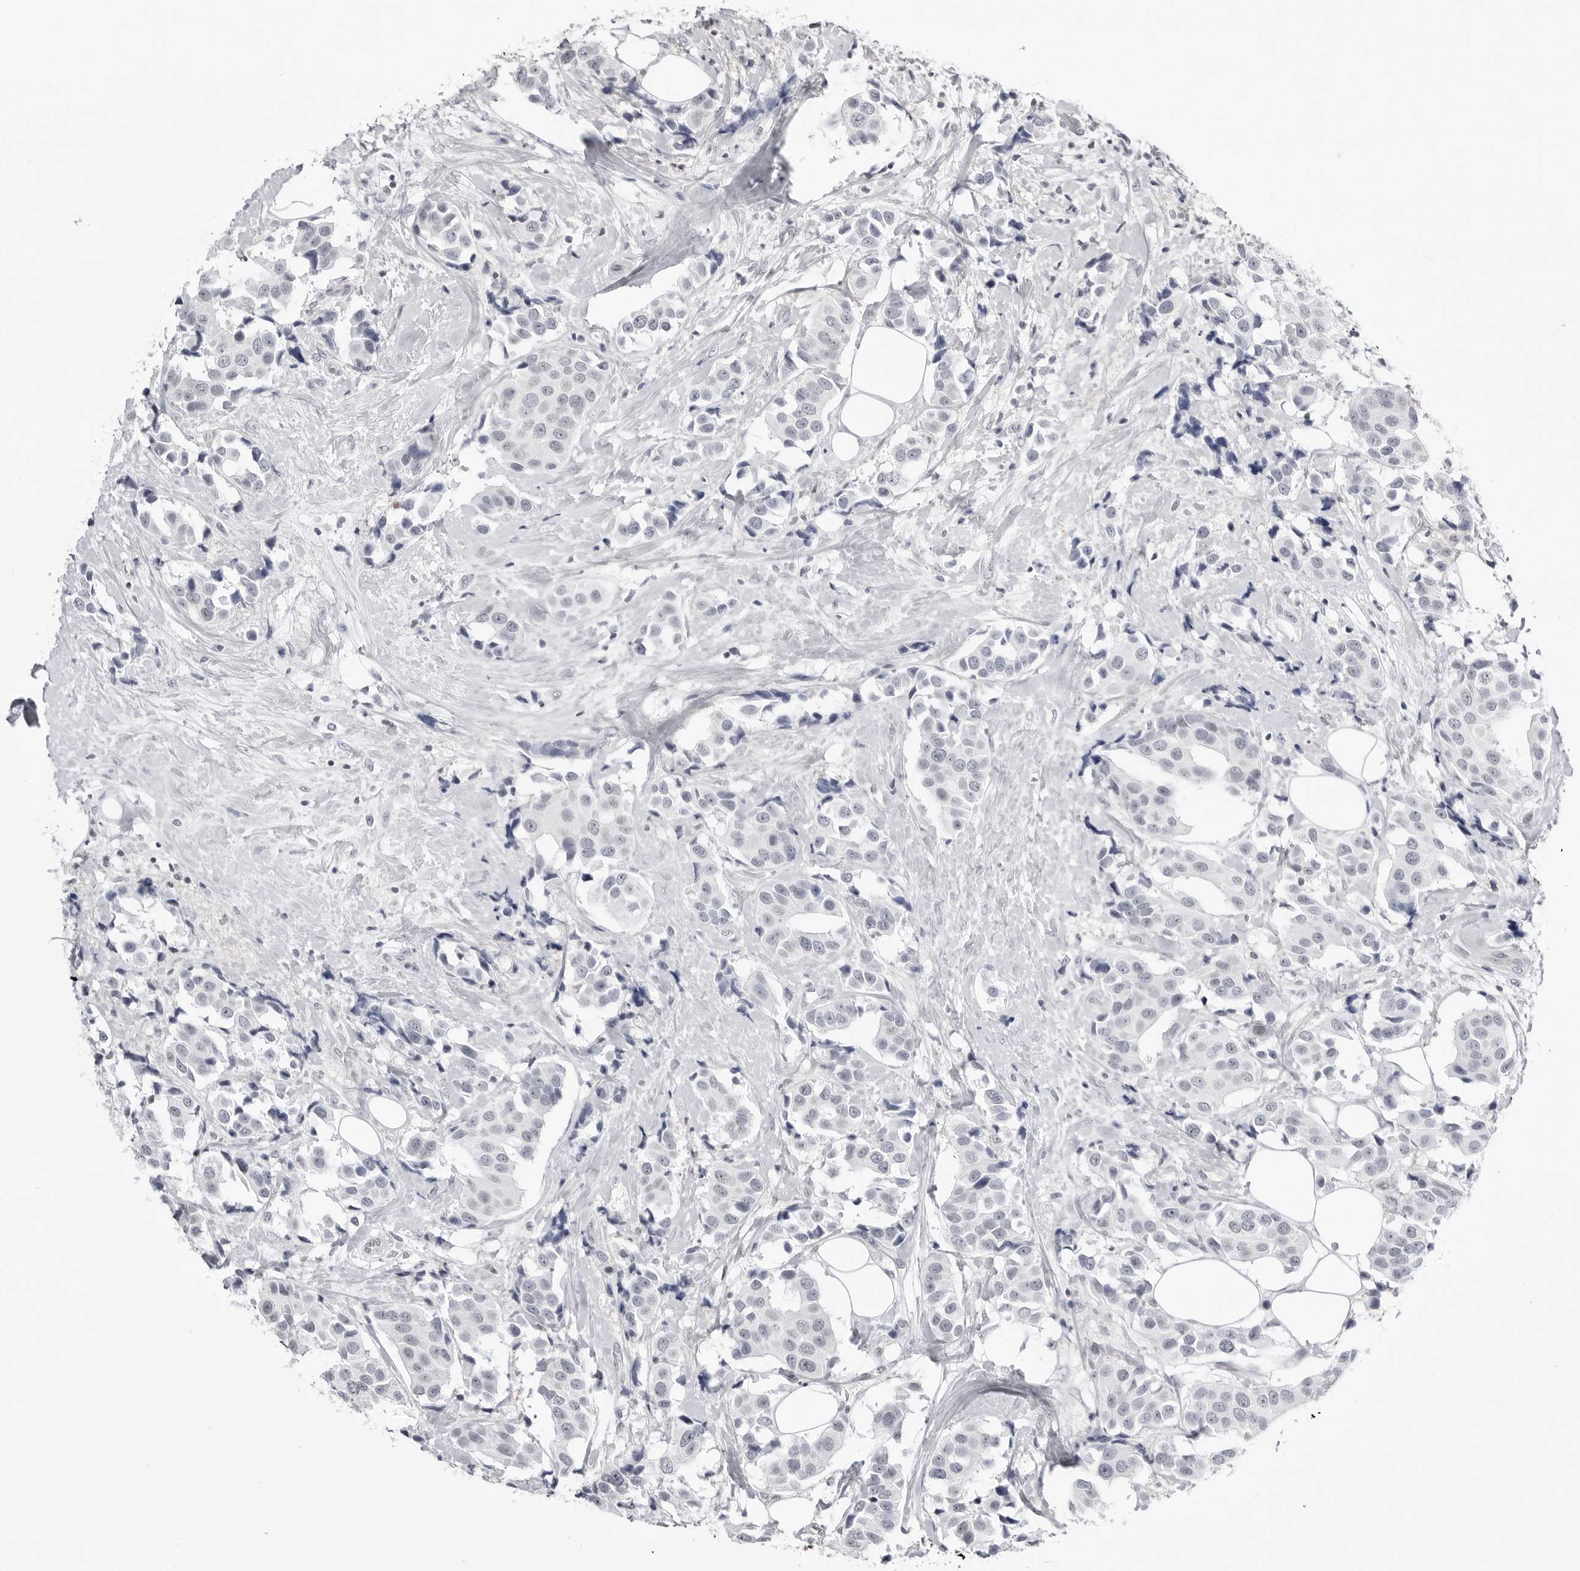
{"staining": {"intensity": "negative", "quantity": "none", "location": "none"}, "tissue": "breast cancer", "cell_type": "Tumor cells", "image_type": "cancer", "snomed": [{"axis": "morphology", "description": "Normal tissue, NOS"}, {"axis": "morphology", "description": "Duct carcinoma"}, {"axis": "topography", "description": "Breast"}], "caption": "This is an IHC photomicrograph of human breast cancer (infiltrating ductal carcinoma). There is no staining in tumor cells.", "gene": "YWHAG", "patient": {"sex": "female", "age": 39}}